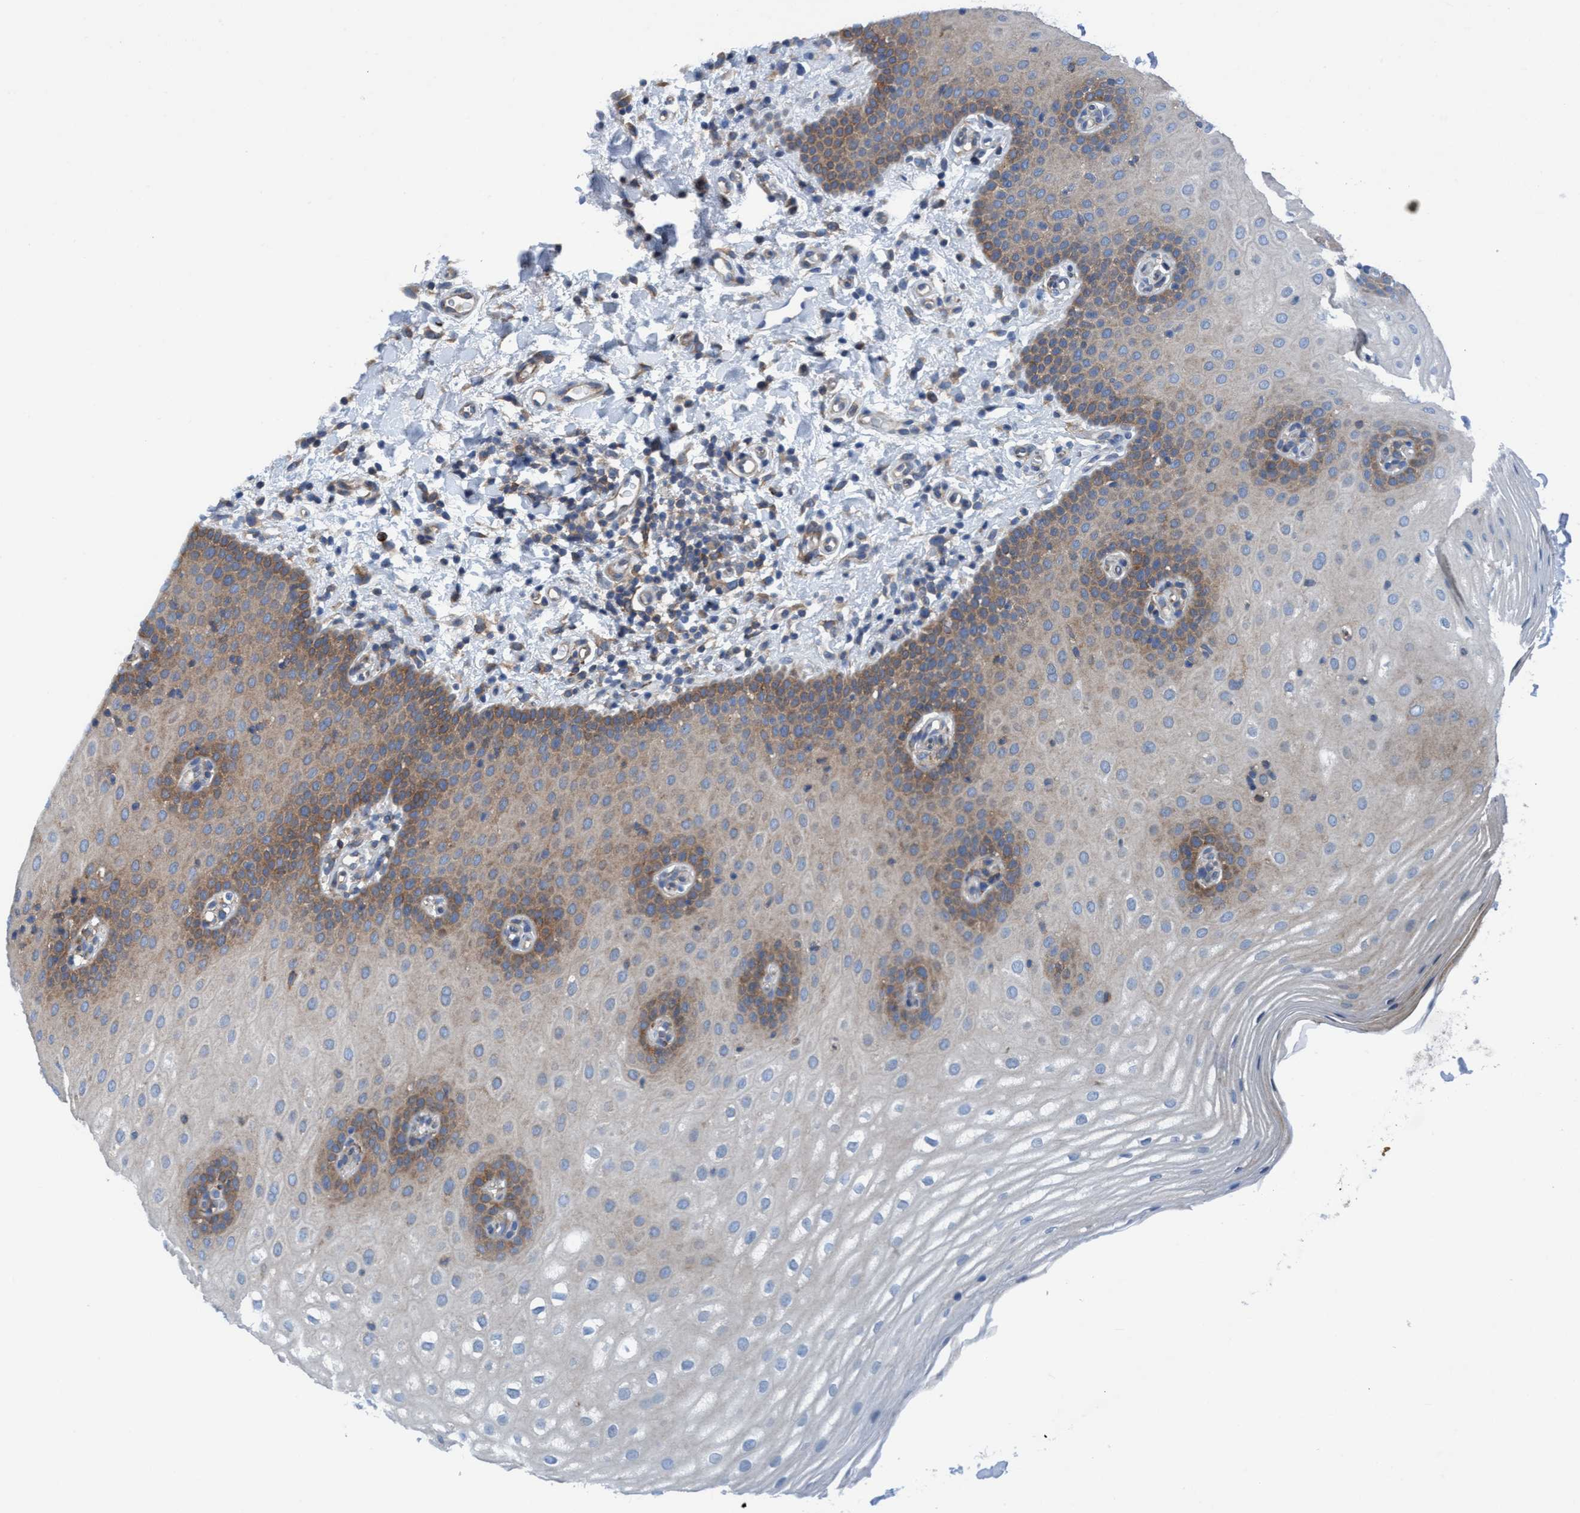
{"staining": {"intensity": "moderate", "quantity": "25%-75%", "location": "cytoplasmic/membranous"}, "tissue": "oral mucosa", "cell_type": "Squamous epithelial cells", "image_type": "normal", "snomed": [{"axis": "morphology", "description": "Normal tissue, NOS"}, {"axis": "topography", "description": "Skin"}, {"axis": "topography", "description": "Oral tissue"}], "caption": "A brown stain highlights moderate cytoplasmic/membranous positivity of a protein in squamous epithelial cells of benign human oral mucosa. (Stains: DAB (3,3'-diaminobenzidine) in brown, nuclei in blue, Microscopy: brightfield microscopy at high magnification).", "gene": "NMT1", "patient": {"sex": "male", "age": 84}}